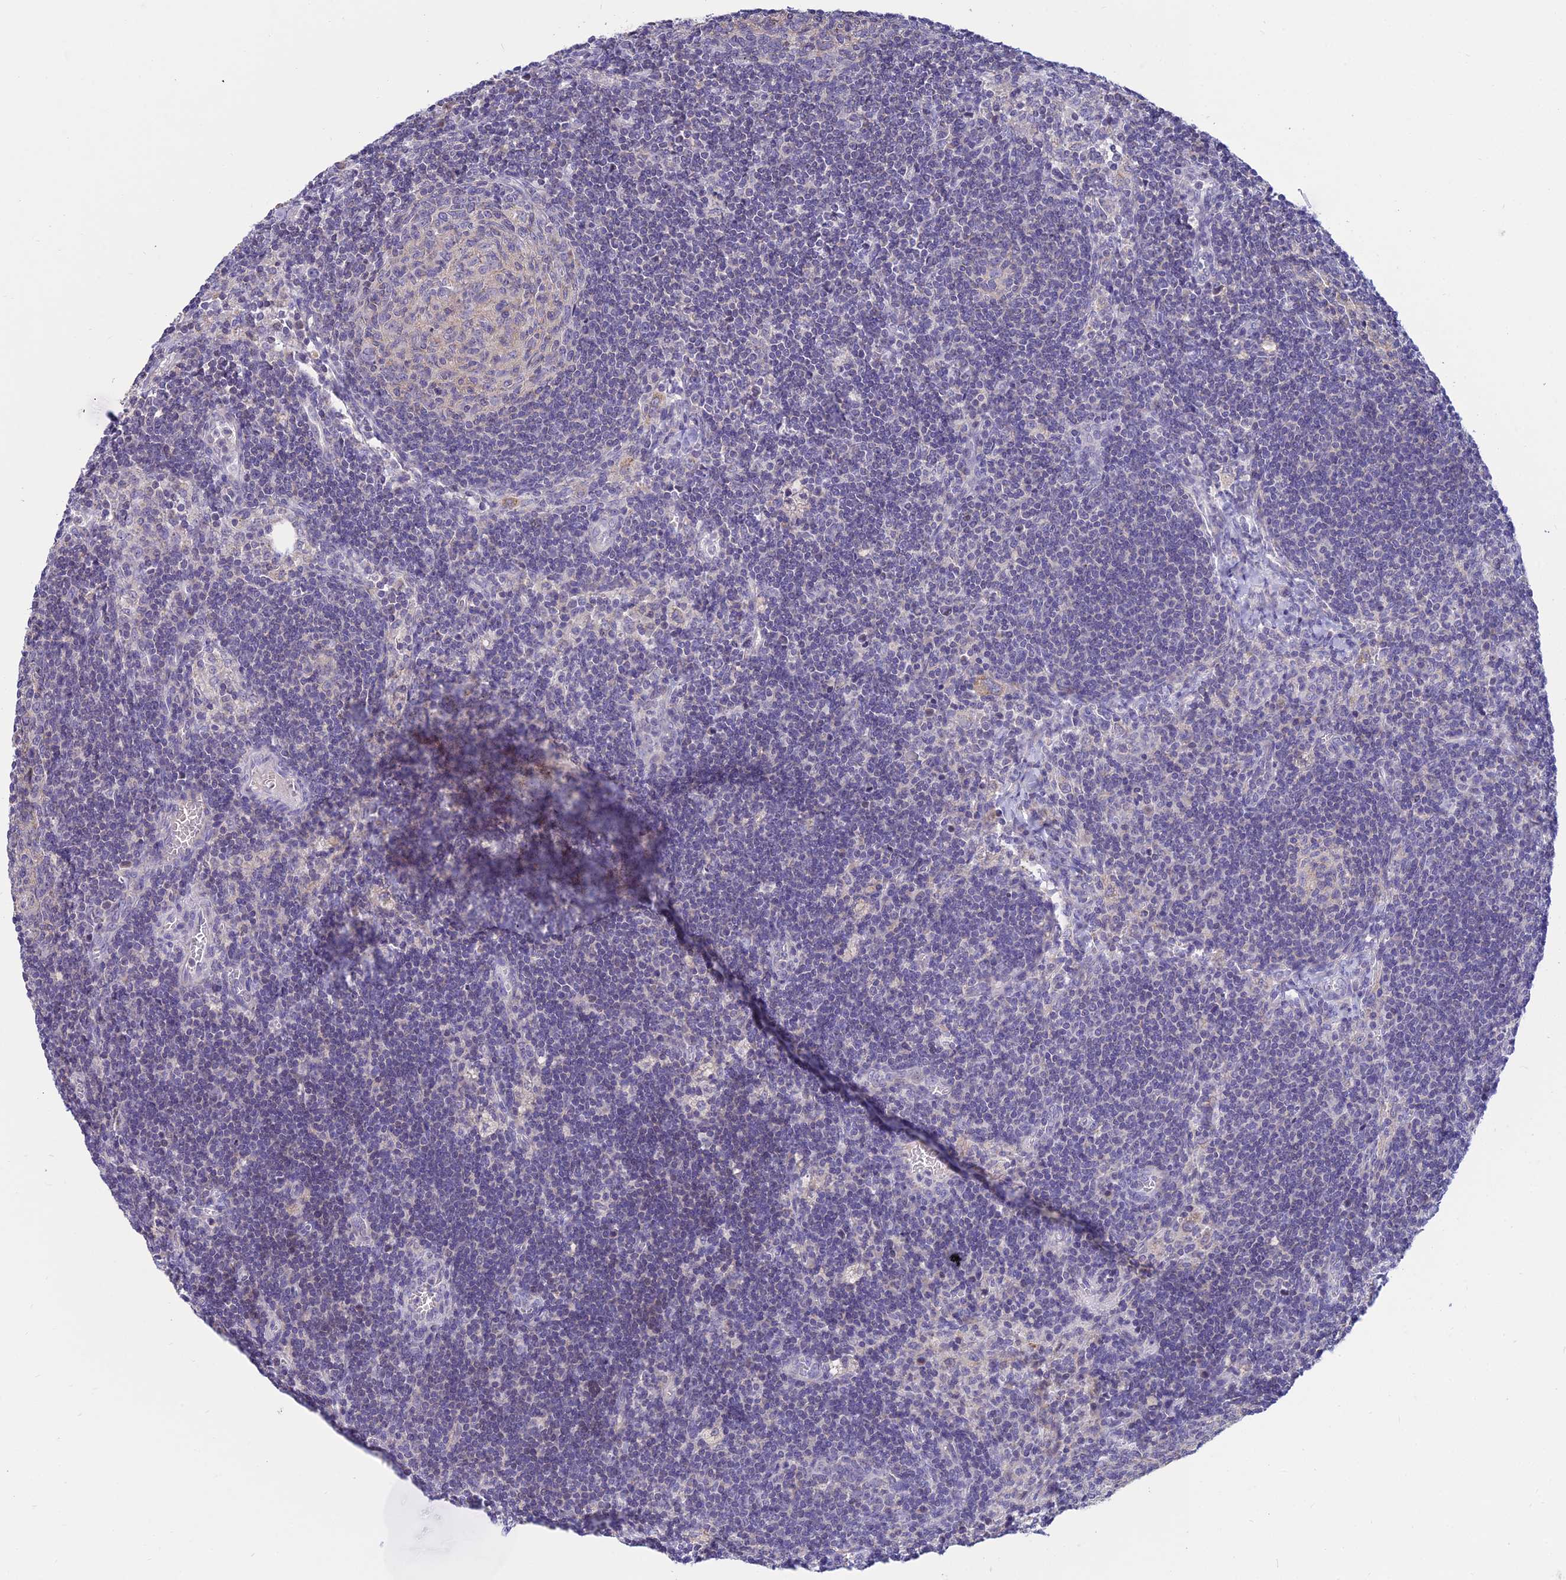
{"staining": {"intensity": "negative", "quantity": "none", "location": "none"}, "tissue": "lymph node", "cell_type": "Germinal center cells", "image_type": "normal", "snomed": [{"axis": "morphology", "description": "Normal tissue, NOS"}, {"axis": "topography", "description": "Lymph node"}], "caption": "There is no significant staining in germinal center cells of lymph node. (DAB immunohistochemistry (IHC), high magnification).", "gene": "CFAP206", "patient": {"sex": "female", "age": 73}}